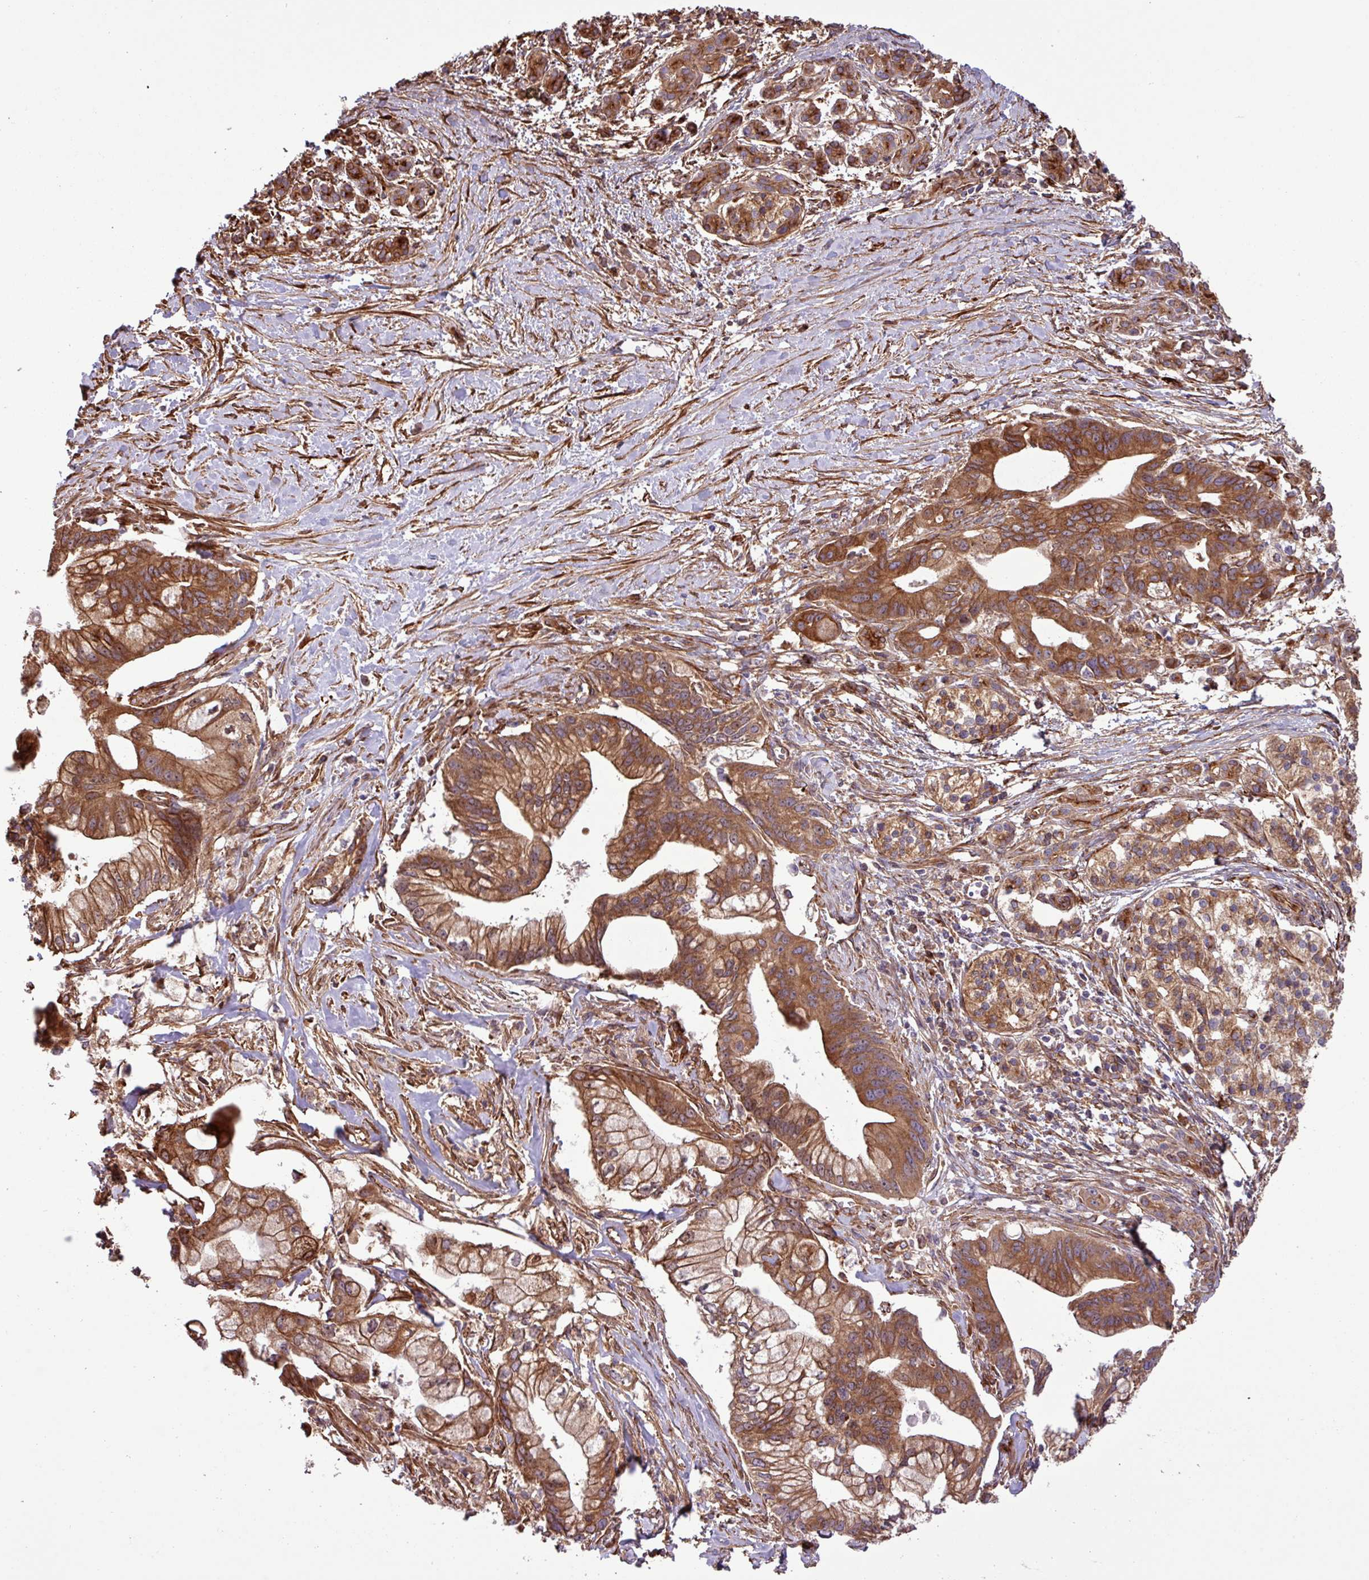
{"staining": {"intensity": "strong", "quantity": ">75%", "location": "cytoplasmic/membranous"}, "tissue": "pancreatic cancer", "cell_type": "Tumor cells", "image_type": "cancer", "snomed": [{"axis": "morphology", "description": "Adenocarcinoma, NOS"}, {"axis": "topography", "description": "Pancreas"}], "caption": "Immunohistochemical staining of human pancreatic cancer exhibits high levels of strong cytoplasmic/membranous staining in about >75% of tumor cells.", "gene": "ZNF300", "patient": {"sex": "male", "age": 68}}